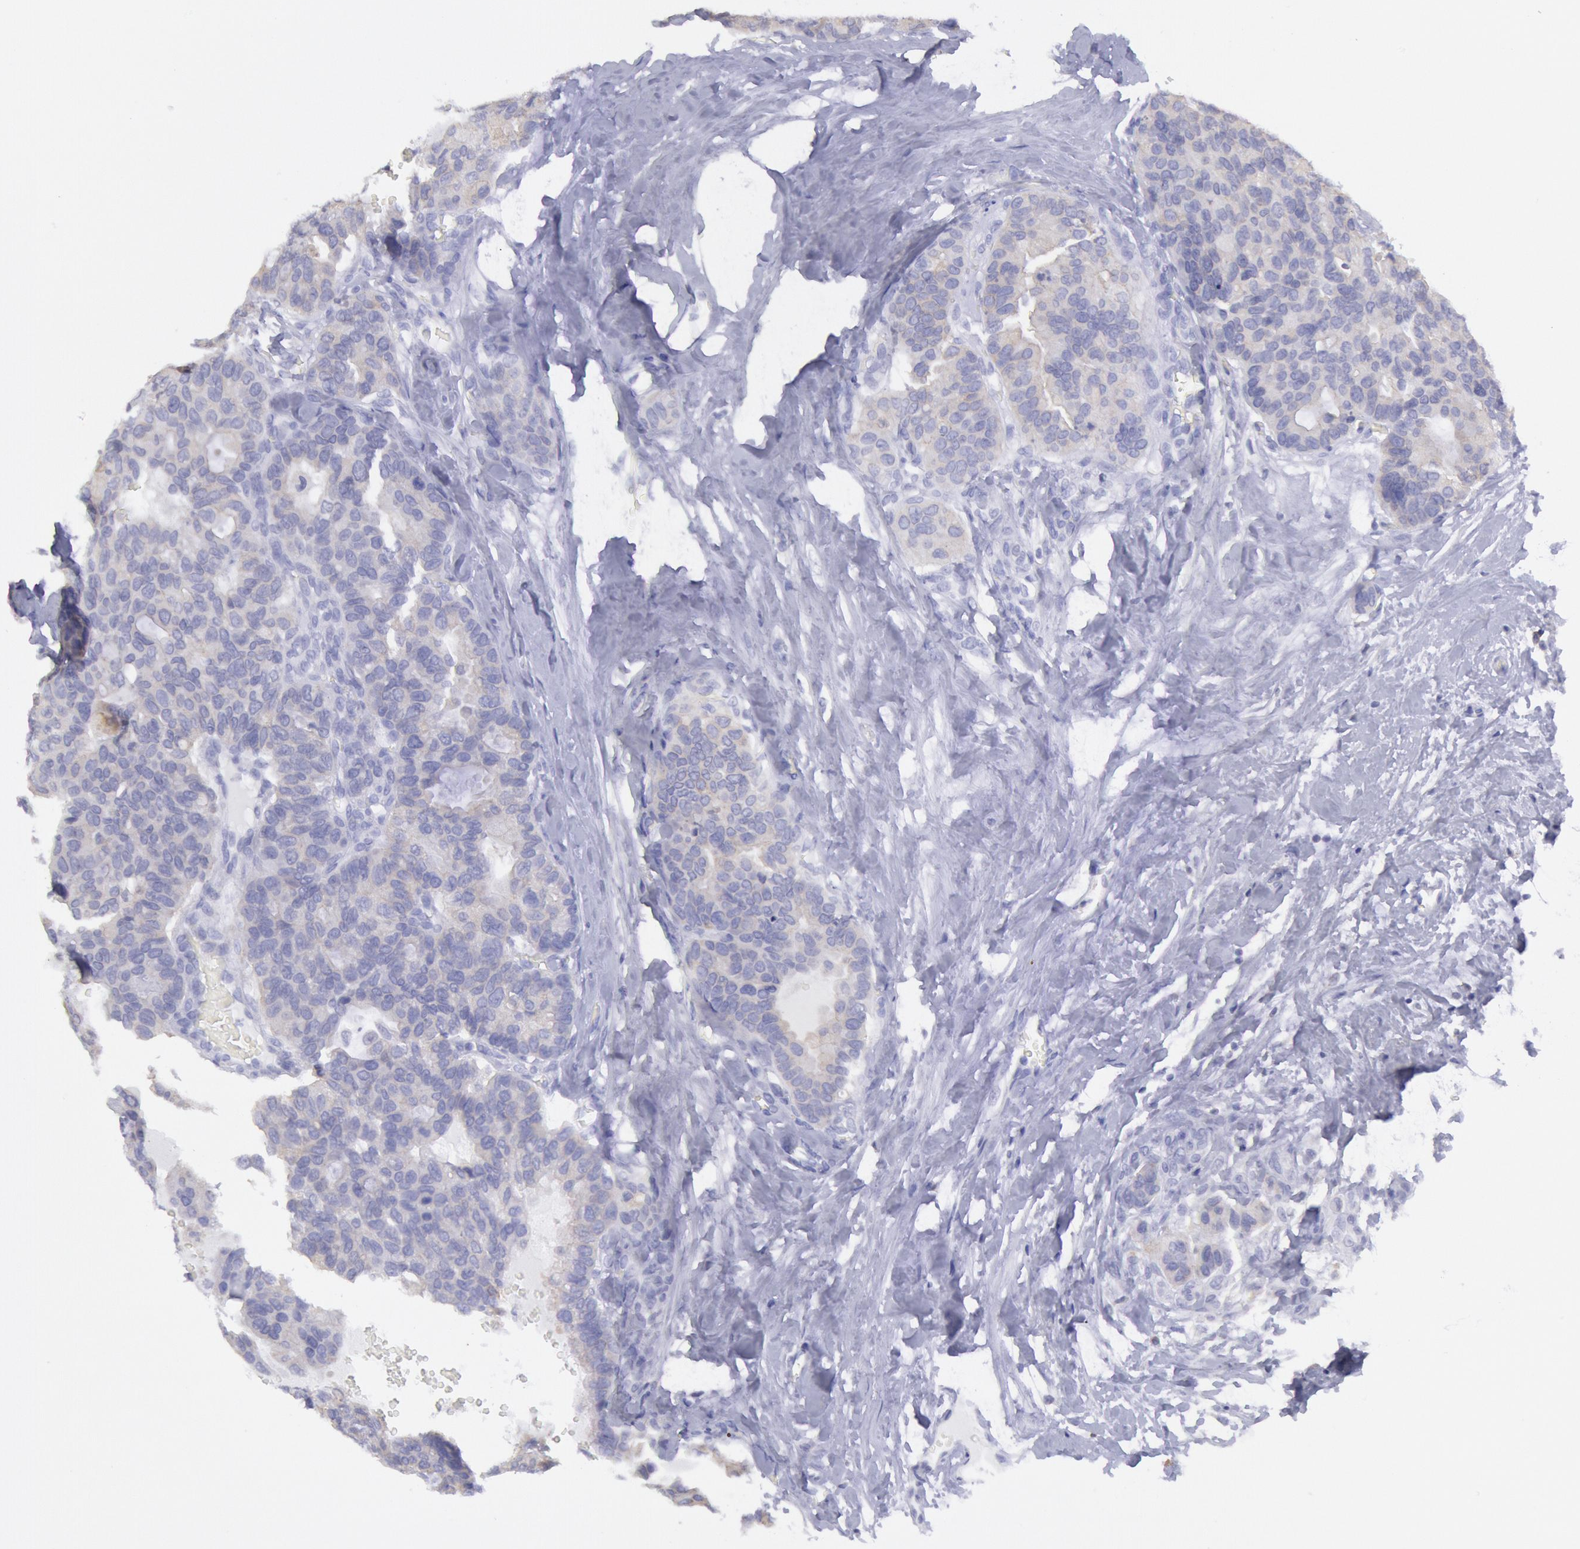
{"staining": {"intensity": "negative", "quantity": "none", "location": "none"}, "tissue": "breast cancer", "cell_type": "Tumor cells", "image_type": "cancer", "snomed": [{"axis": "morphology", "description": "Duct carcinoma"}, {"axis": "topography", "description": "Breast"}], "caption": "Tumor cells are negative for brown protein staining in breast cancer.", "gene": "MYH7", "patient": {"sex": "female", "age": 69}}